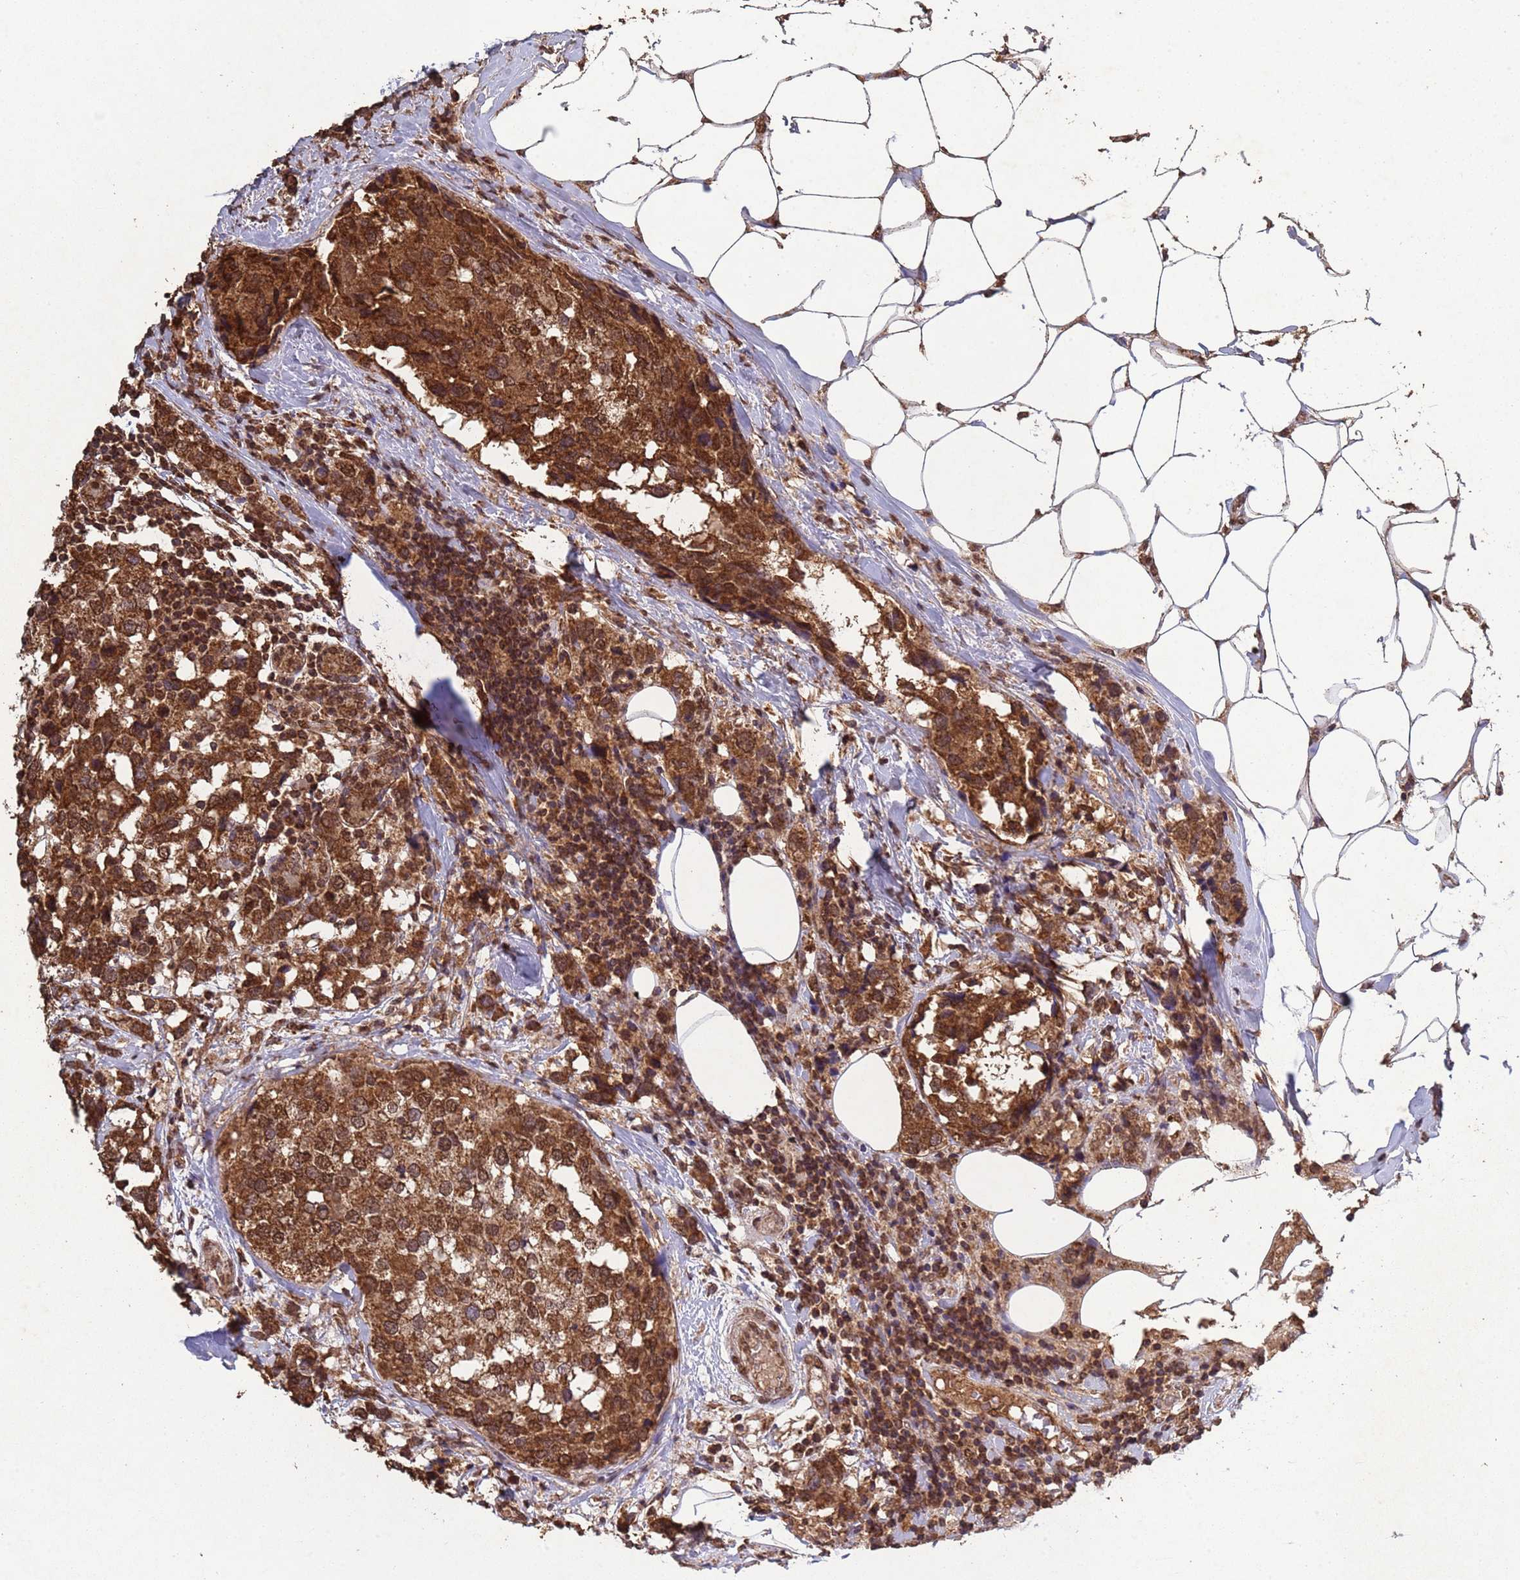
{"staining": {"intensity": "strong", "quantity": ">75%", "location": "cytoplasmic/membranous,nuclear"}, "tissue": "breast cancer", "cell_type": "Tumor cells", "image_type": "cancer", "snomed": [{"axis": "morphology", "description": "Lobular carcinoma"}, {"axis": "topography", "description": "Breast"}], "caption": "Lobular carcinoma (breast) stained with DAB IHC reveals high levels of strong cytoplasmic/membranous and nuclear positivity in approximately >75% of tumor cells. The protein of interest is stained brown, and the nuclei are stained in blue (DAB IHC with brightfield microscopy, high magnification).", "gene": "HDAC10", "patient": {"sex": "female", "age": 59}}